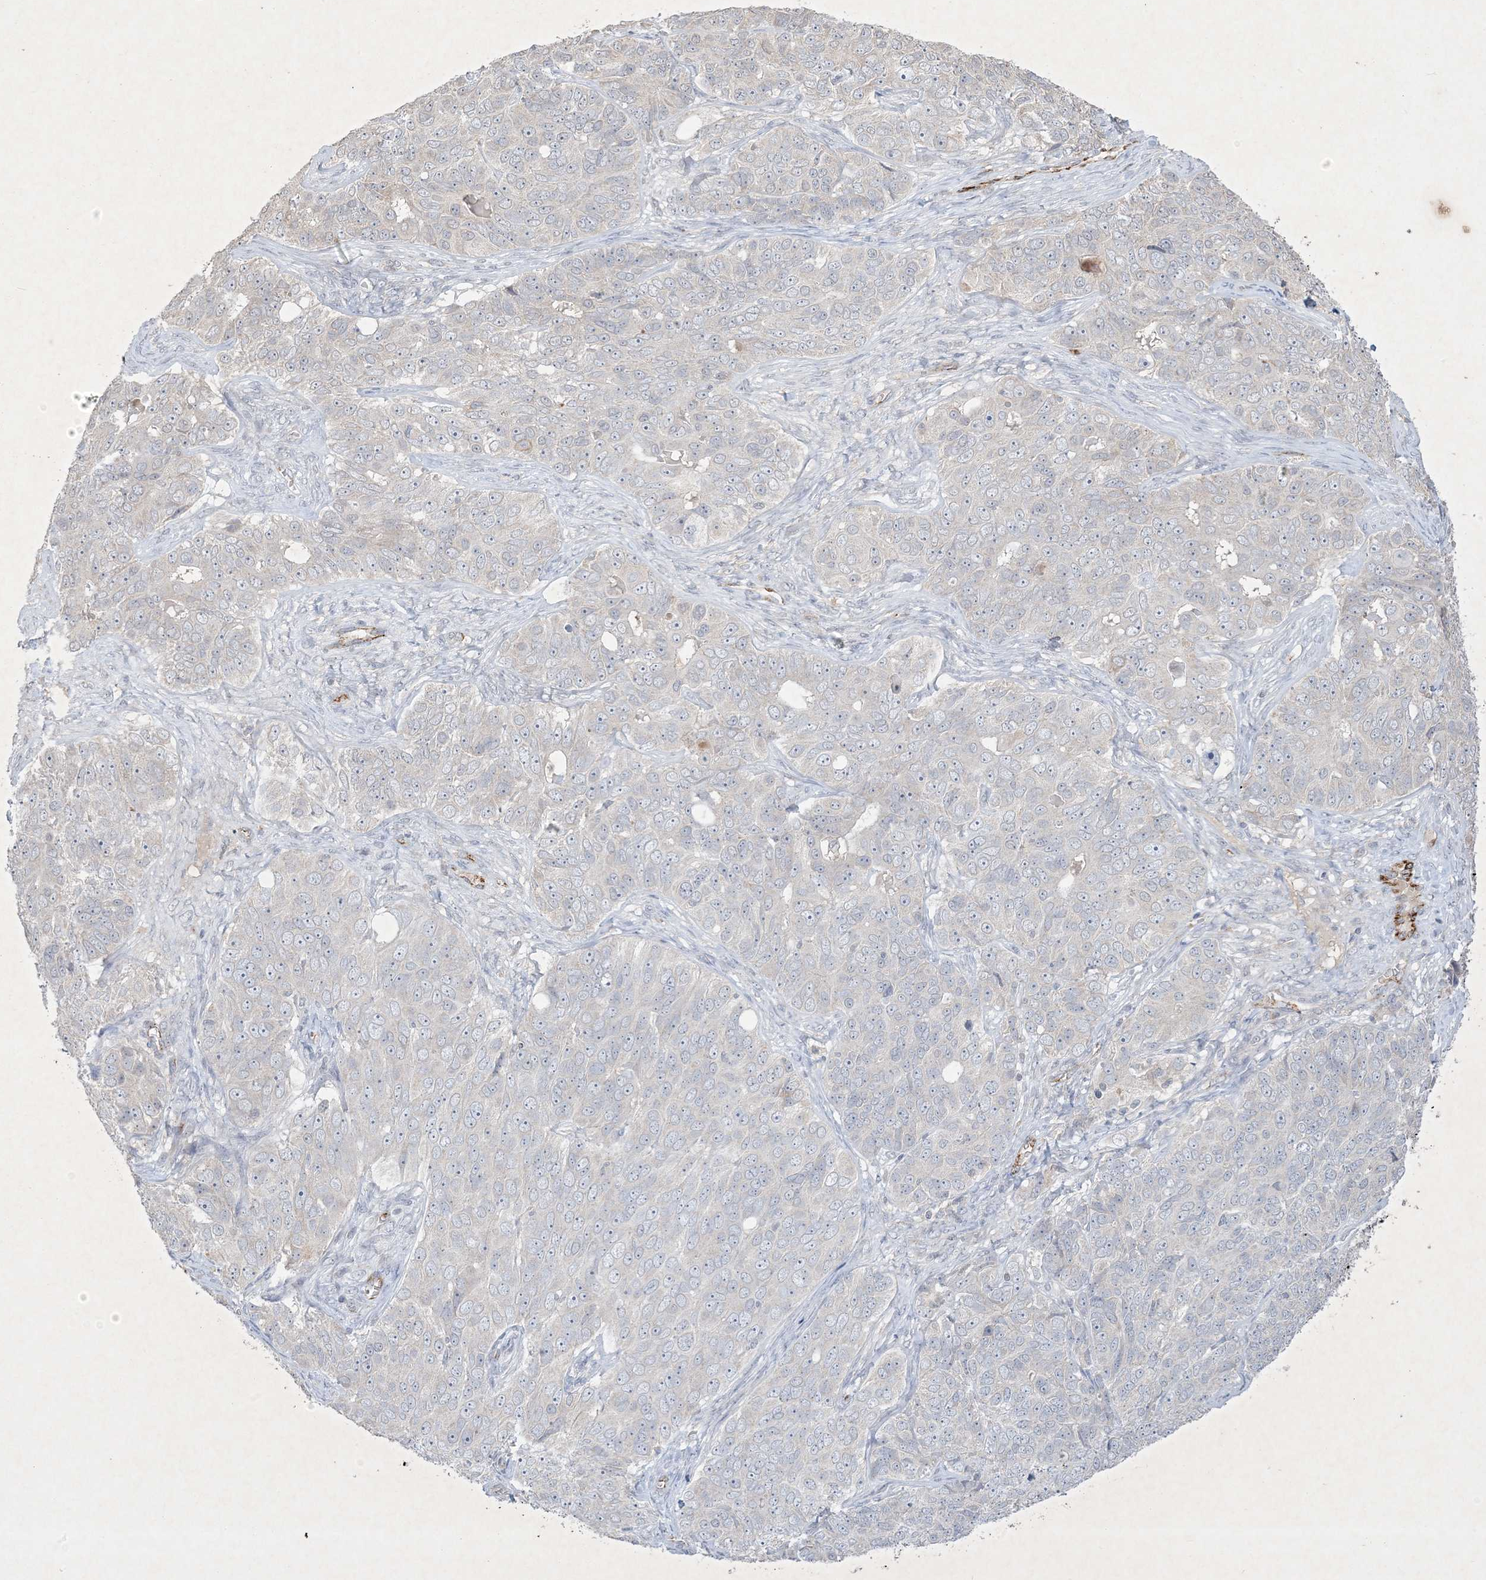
{"staining": {"intensity": "negative", "quantity": "none", "location": "none"}, "tissue": "ovarian cancer", "cell_type": "Tumor cells", "image_type": "cancer", "snomed": [{"axis": "morphology", "description": "Carcinoma, endometroid"}, {"axis": "topography", "description": "Ovary"}], "caption": "High magnification brightfield microscopy of ovarian cancer stained with DAB (brown) and counterstained with hematoxylin (blue): tumor cells show no significant staining.", "gene": "PRSS36", "patient": {"sex": "female", "age": 51}}